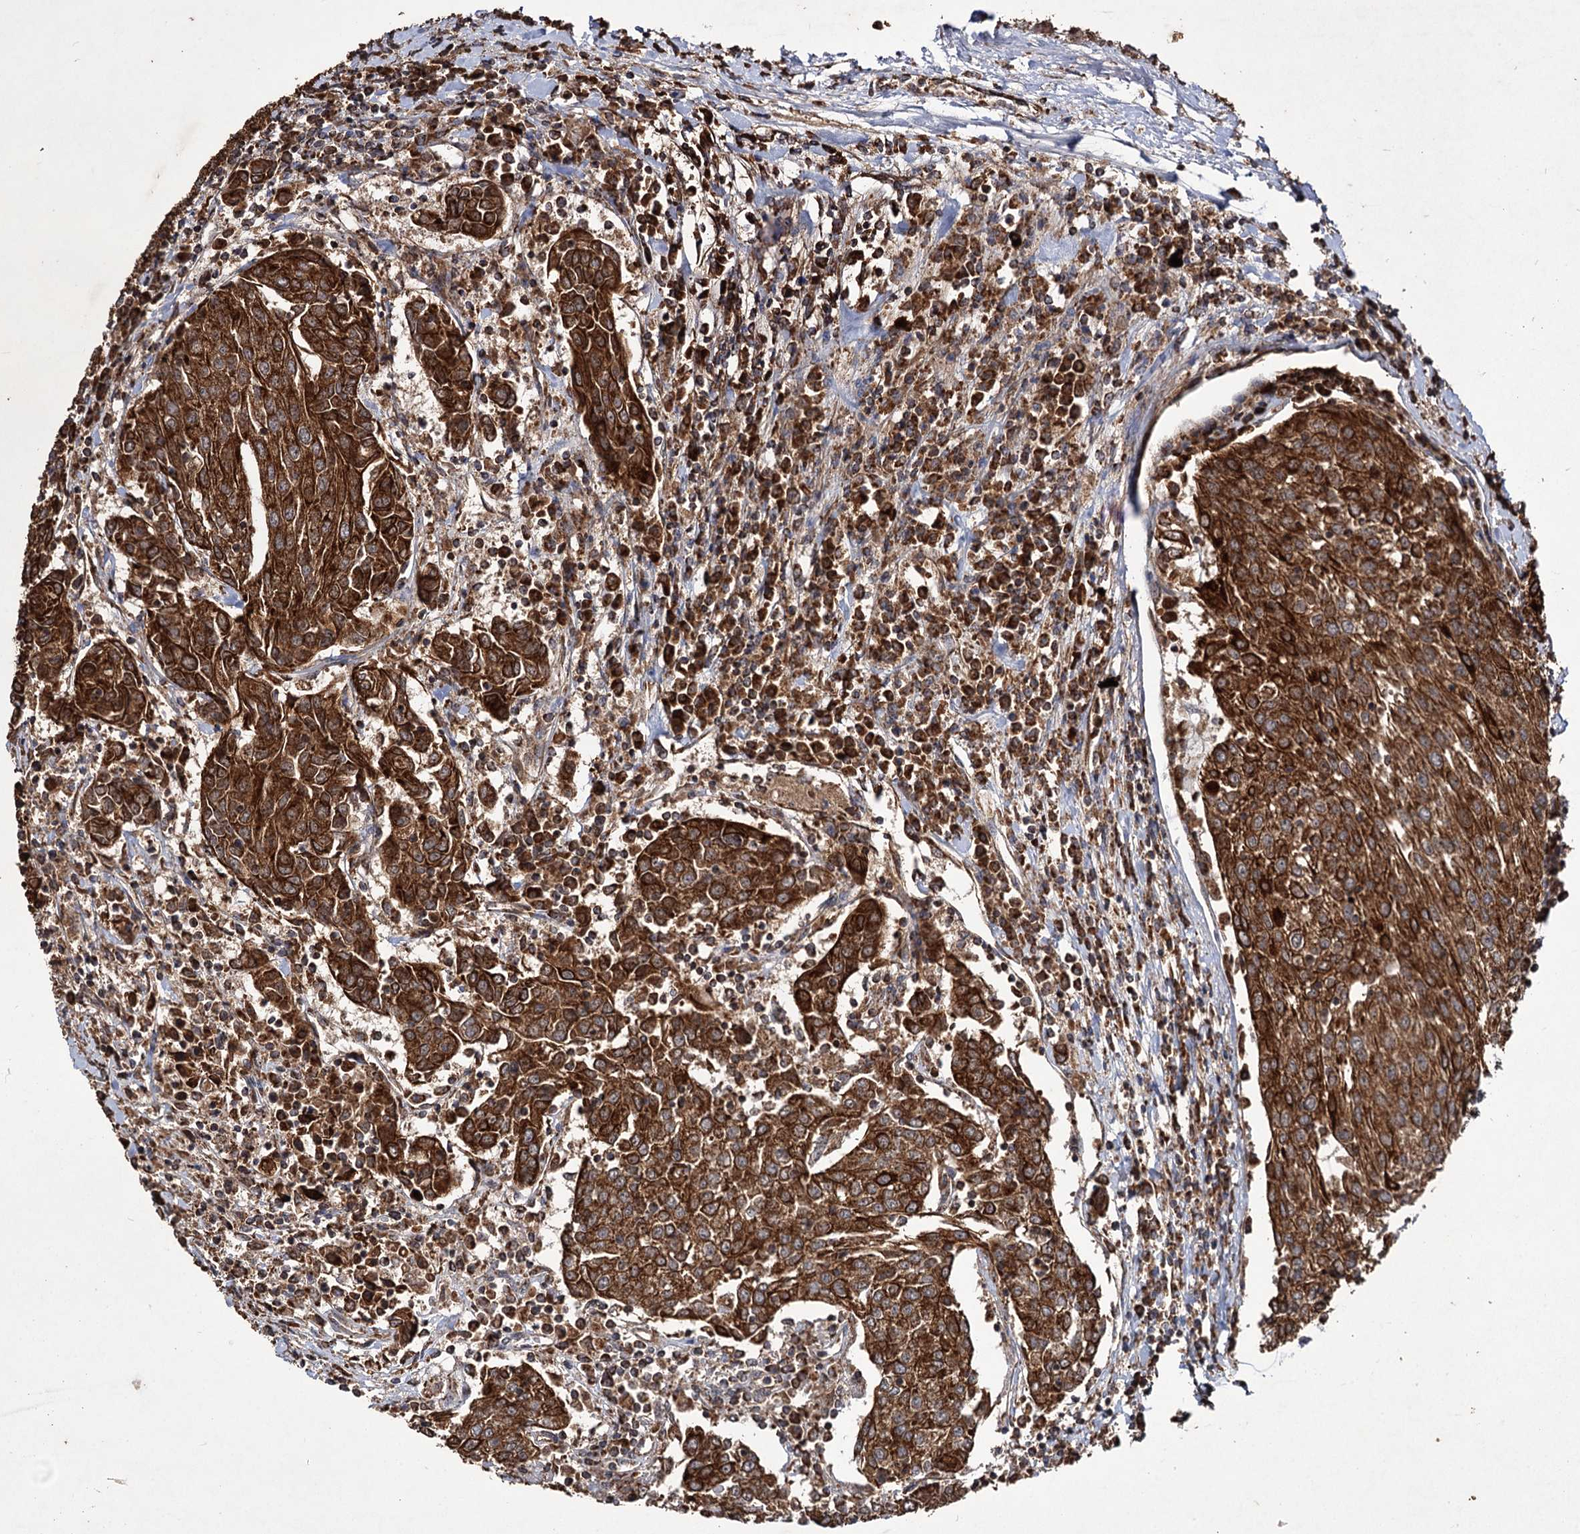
{"staining": {"intensity": "strong", "quantity": ">75%", "location": "cytoplasmic/membranous"}, "tissue": "urothelial cancer", "cell_type": "Tumor cells", "image_type": "cancer", "snomed": [{"axis": "morphology", "description": "Urothelial carcinoma, High grade"}, {"axis": "topography", "description": "Urinary bladder"}], "caption": "Tumor cells display strong cytoplasmic/membranous expression in about >75% of cells in urothelial cancer. Using DAB (brown) and hematoxylin (blue) stains, captured at high magnification using brightfield microscopy.", "gene": "IPO4", "patient": {"sex": "female", "age": 85}}